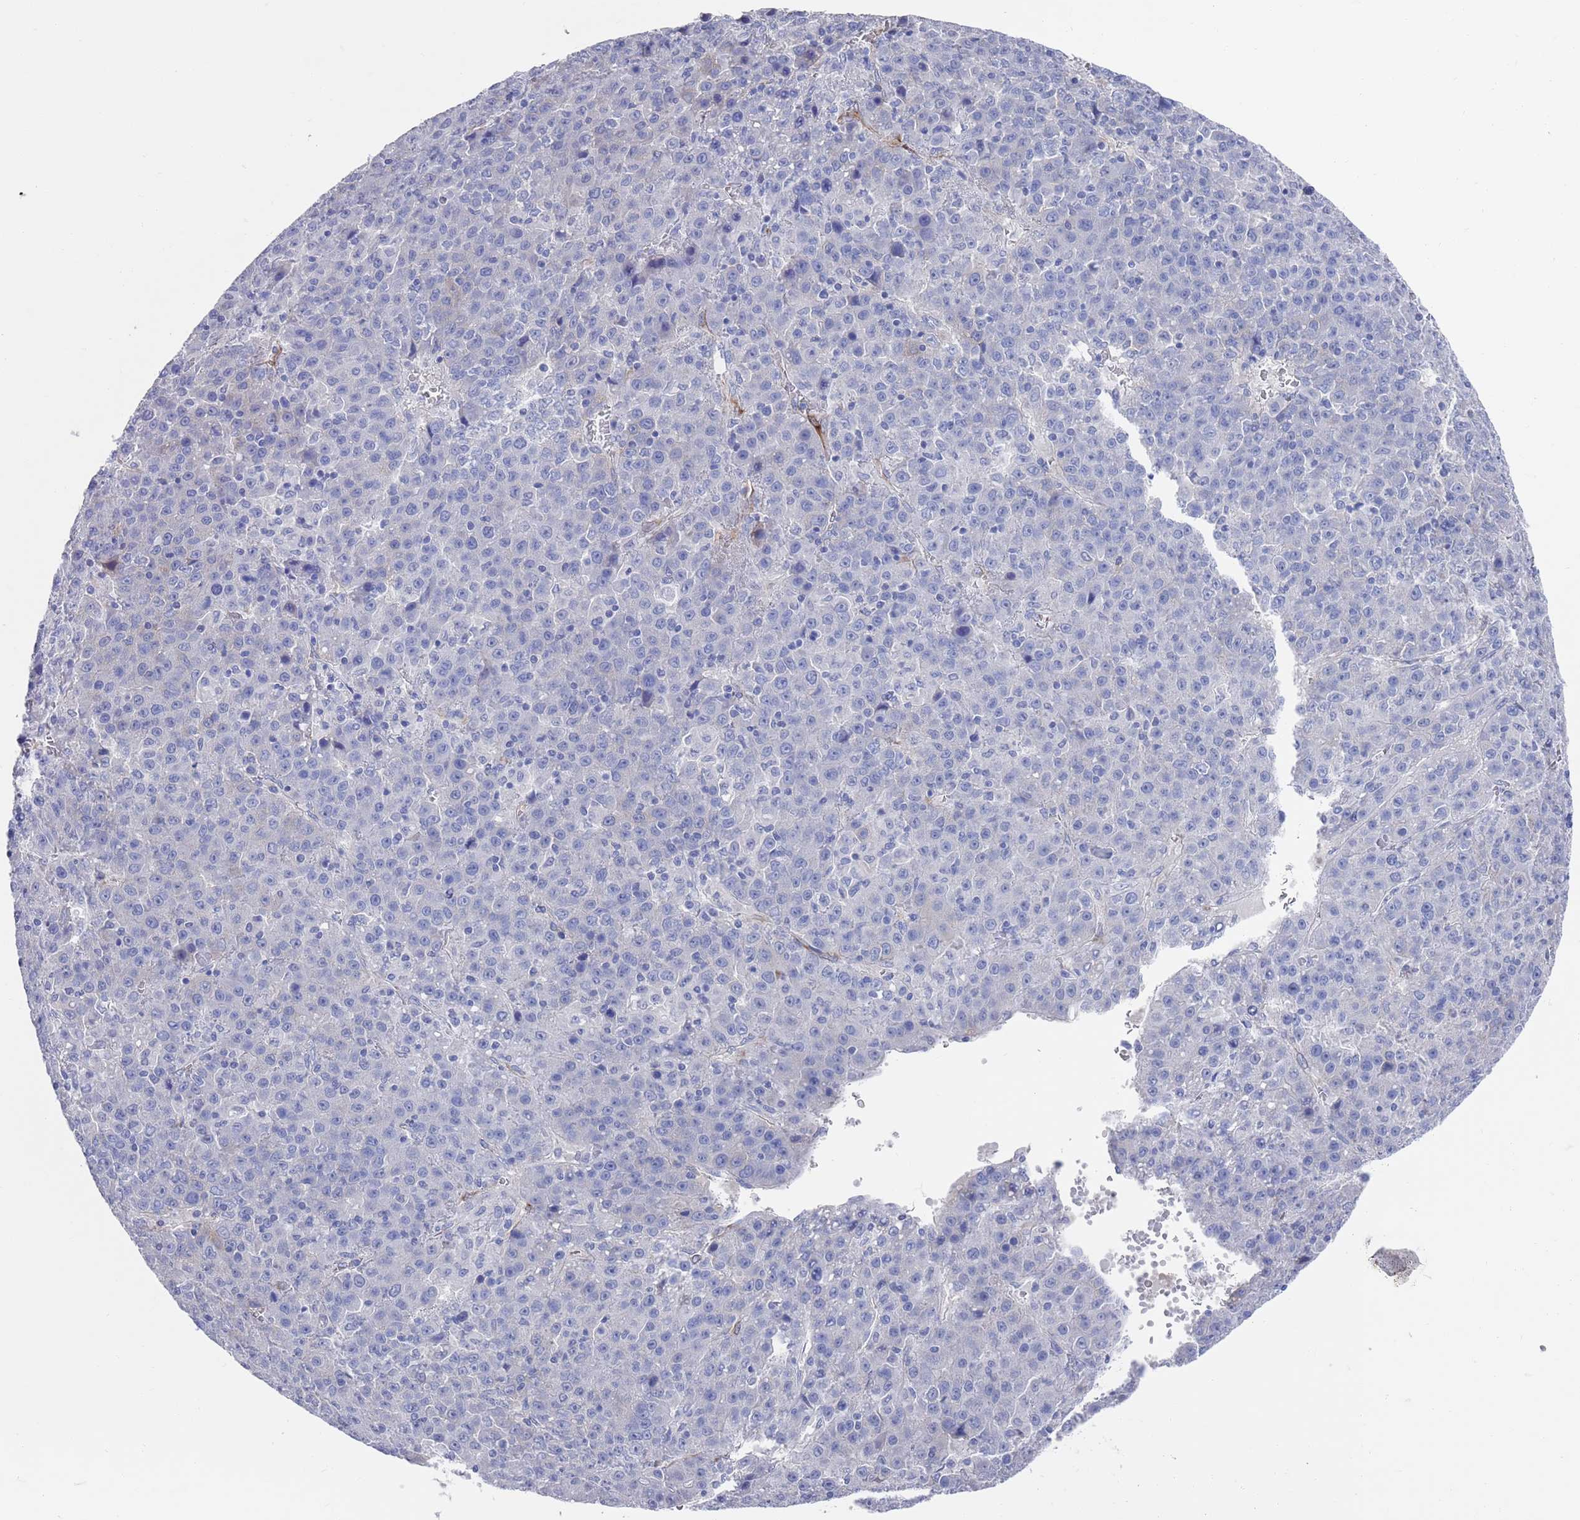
{"staining": {"intensity": "negative", "quantity": "none", "location": "none"}, "tissue": "liver cancer", "cell_type": "Tumor cells", "image_type": "cancer", "snomed": [{"axis": "morphology", "description": "Carcinoma, Hepatocellular, NOS"}, {"axis": "topography", "description": "Liver"}], "caption": "Tumor cells show no significant expression in liver cancer (hepatocellular carcinoma).", "gene": "MTMR2", "patient": {"sex": "female", "age": 53}}